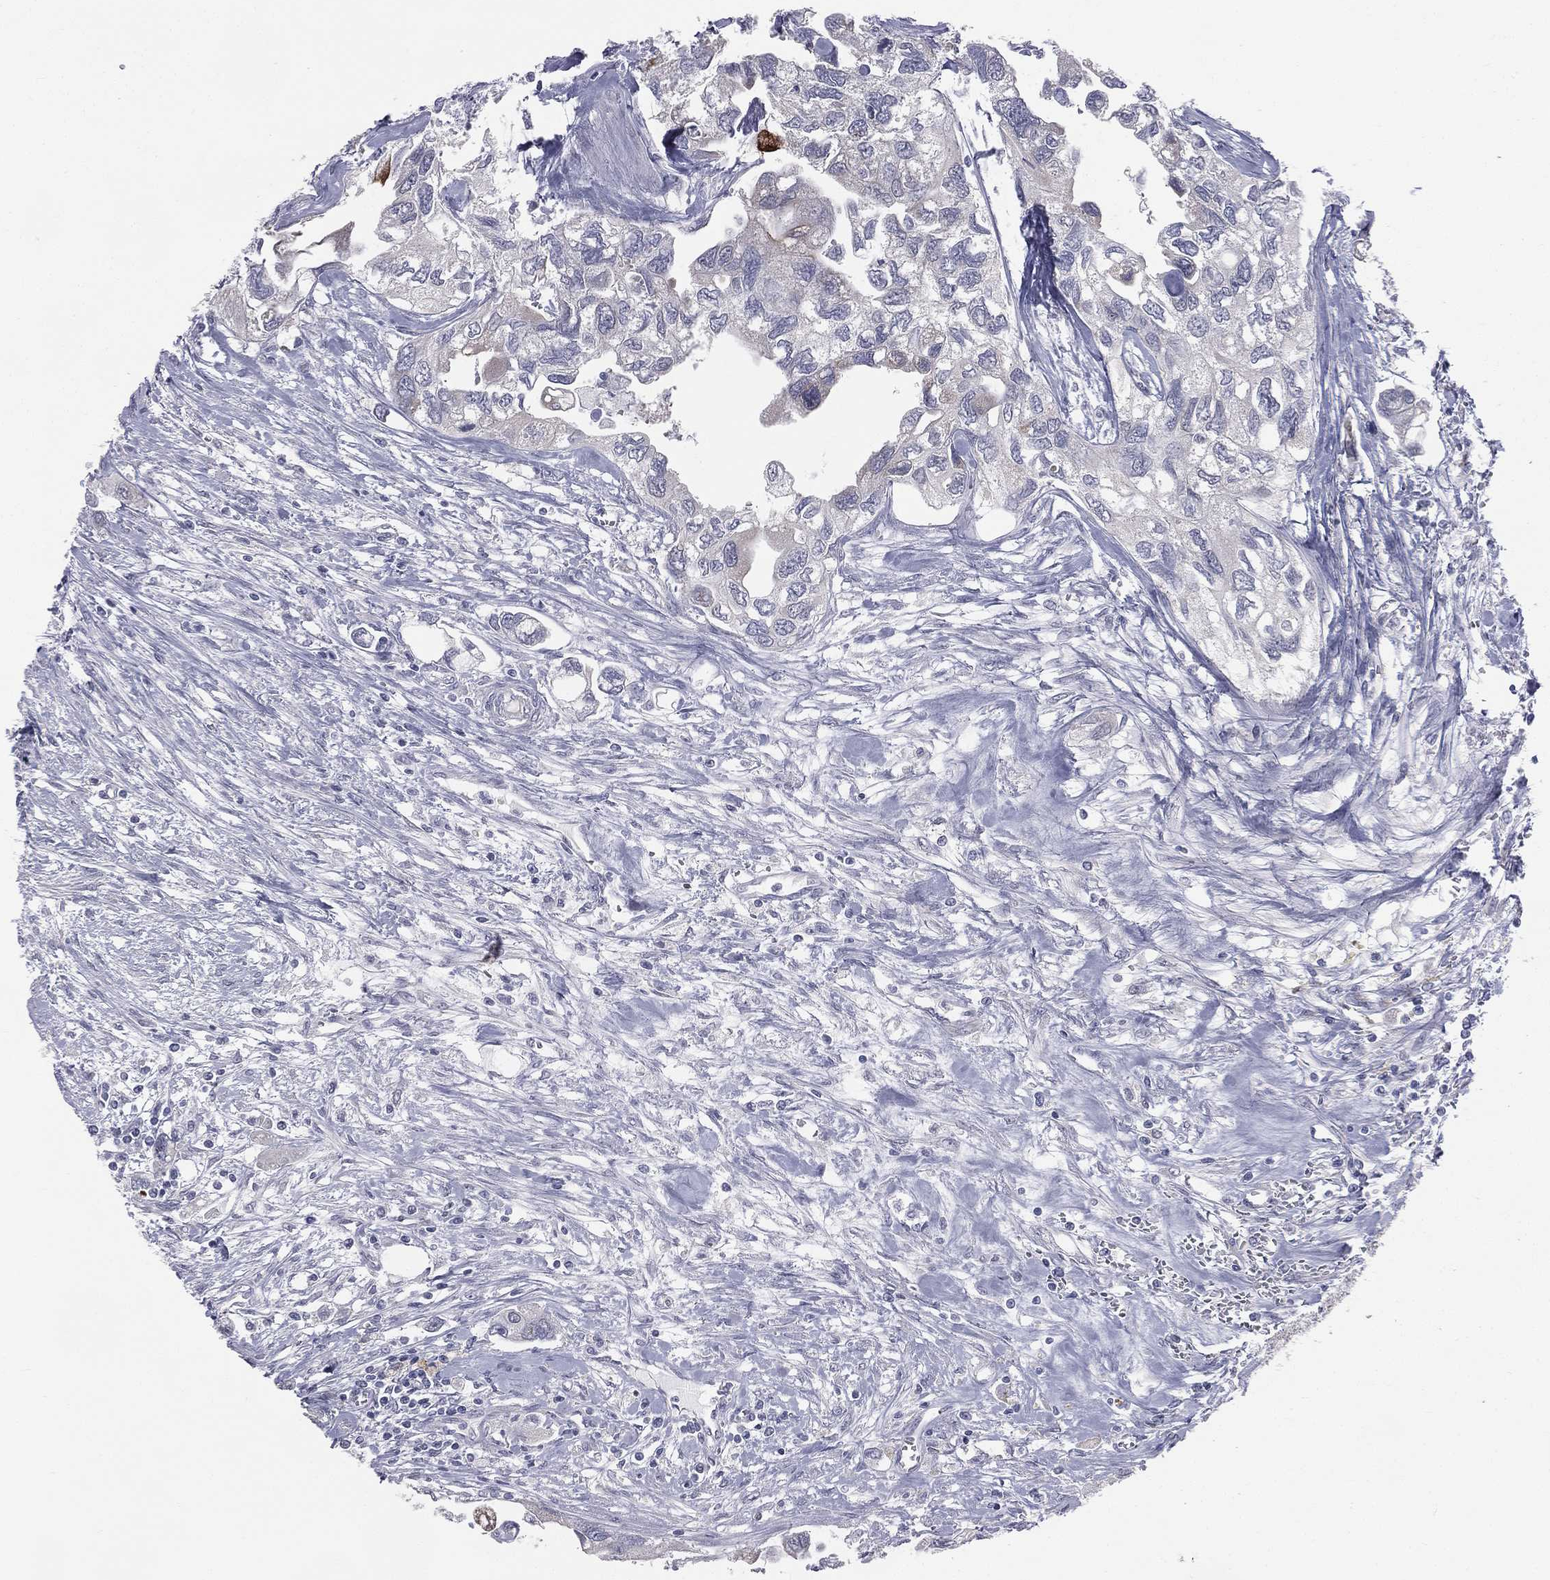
{"staining": {"intensity": "negative", "quantity": "none", "location": "none"}, "tissue": "urothelial cancer", "cell_type": "Tumor cells", "image_type": "cancer", "snomed": [{"axis": "morphology", "description": "Urothelial carcinoma, High grade"}, {"axis": "topography", "description": "Urinary bladder"}], "caption": "Tumor cells are negative for brown protein staining in urothelial cancer.", "gene": "DMKN", "patient": {"sex": "male", "age": 59}}